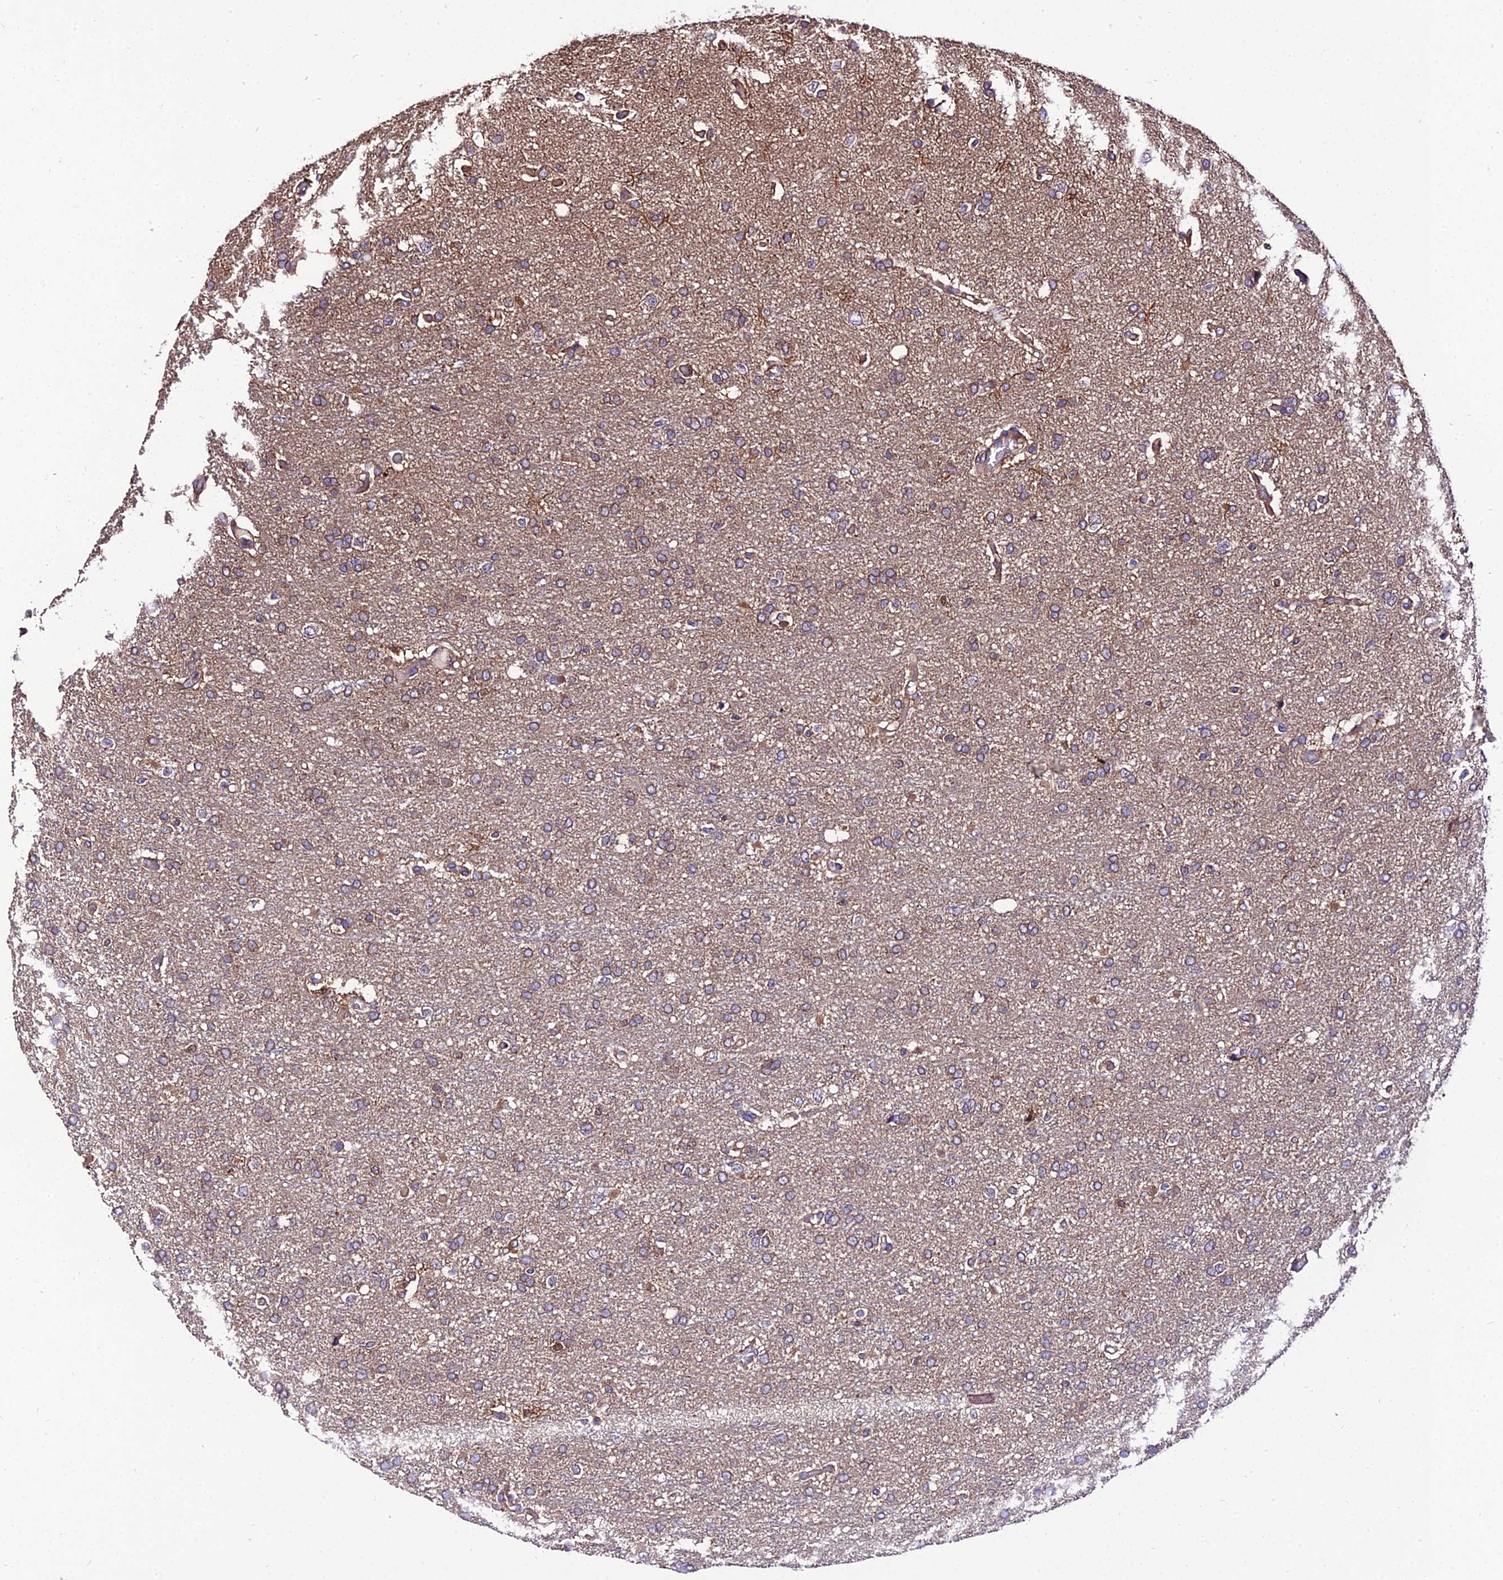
{"staining": {"intensity": "weak", "quantity": ">75%", "location": "cytoplasmic/membranous"}, "tissue": "glioma", "cell_type": "Tumor cells", "image_type": "cancer", "snomed": [{"axis": "morphology", "description": "Glioma, malignant, High grade"}, {"axis": "topography", "description": "Brain"}], "caption": "Protein staining exhibits weak cytoplasmic/membranous staining in about >75% of tumor cells in glioma.", "gene": "C2orf69", "patient": {"sex": "female", "age": 74}}